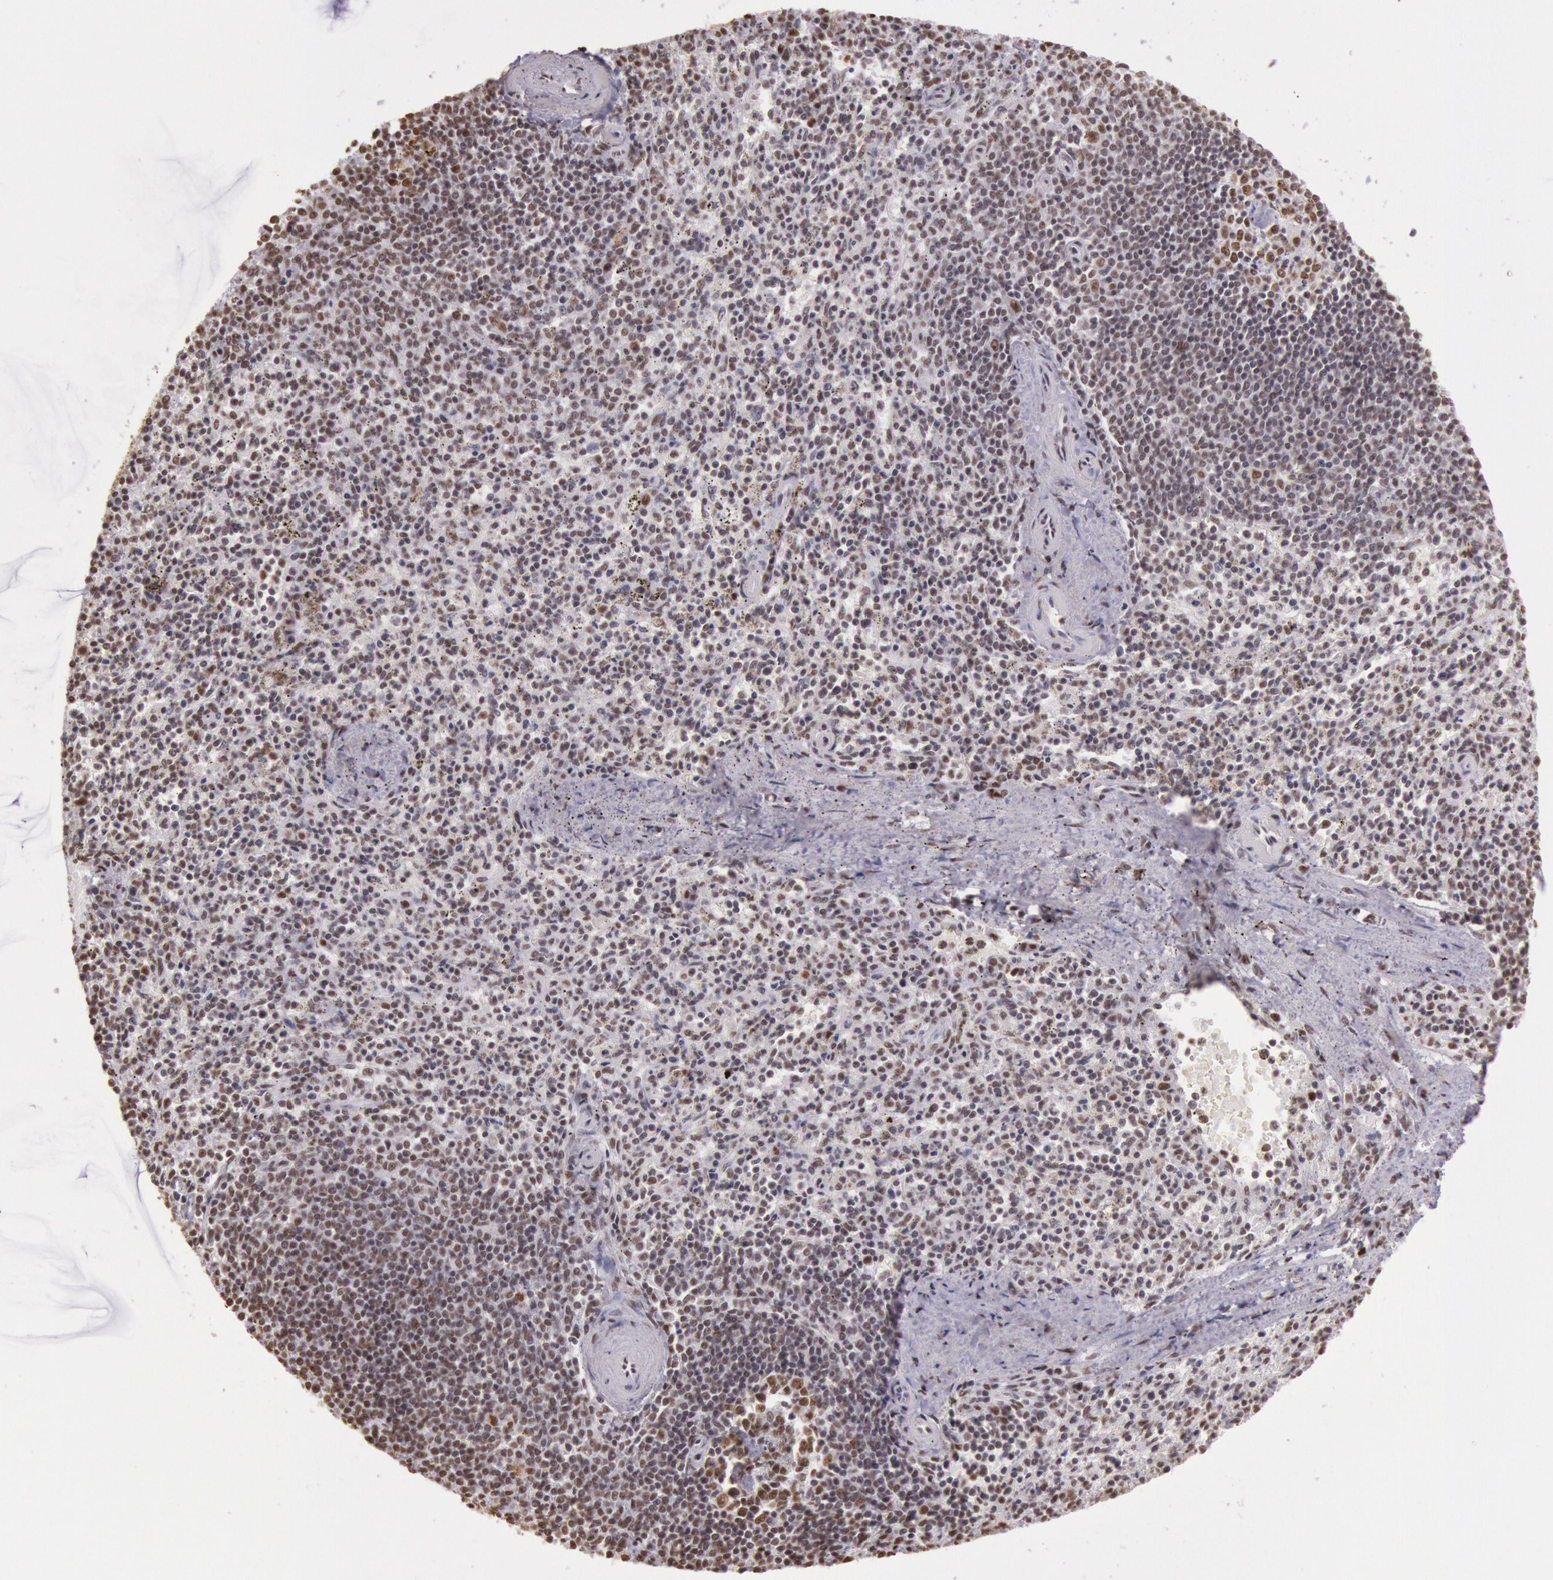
{"staining": {"intensity": "moderate", "quantity": "25%-75%", "location": "nuclear"}, "tissue": "spleen", "cell_type": "Cells in red pulp", "image_type": "normal", "snomed": [{"axis": "morphology", "description": "Normal tissue, NOS"}, {"axis": "topography", "description": "Spleen"}], "caption": "This micrograph shows IHC staining of normal human spleen, with medium moderate nuclear staining in about 25%-75% of cells in red pulp.", "gene": "HNRNPH1", "patient": {"sex": "male", "age": 72}}